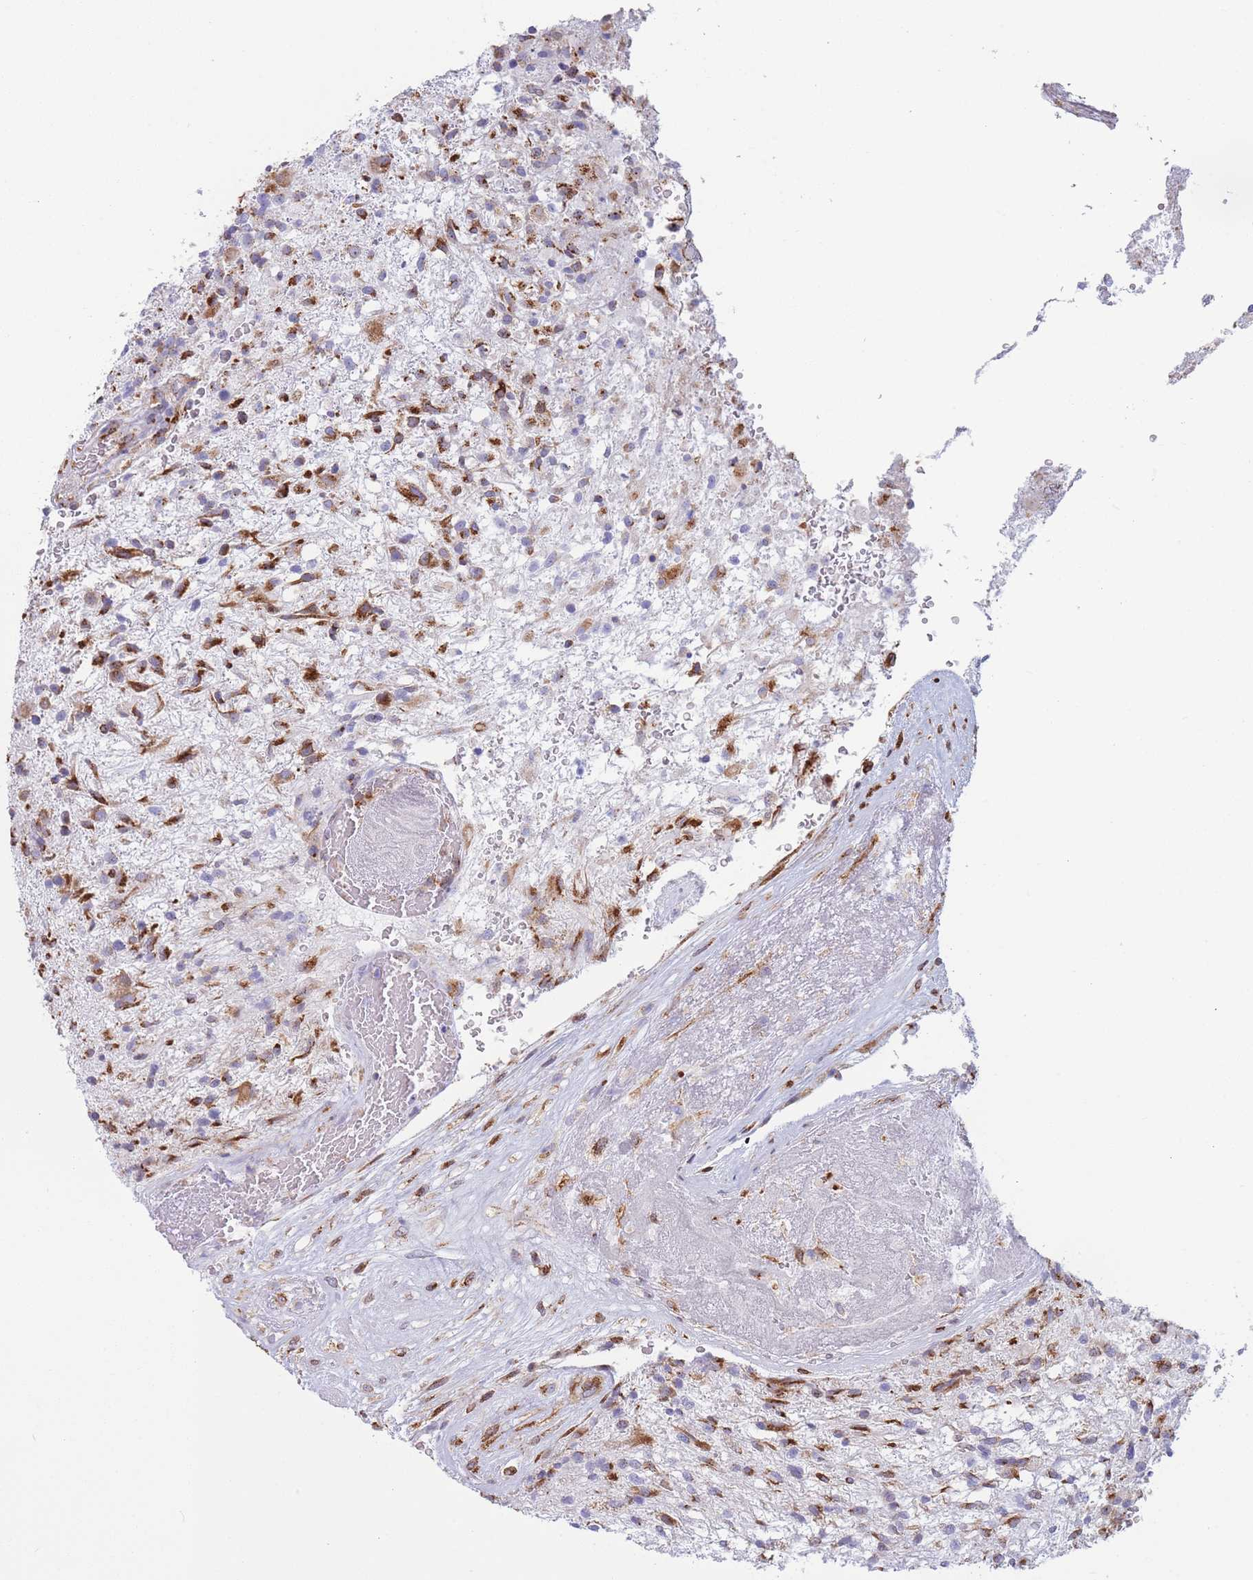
{"staining": {"intensity": "moderate", "quantity": ">75%", "location": "cytoplasmic/membranous"}, "tissue": "glioma", "cell_type": "Tumor cells", "image_type": "cancer", "snomed": [{"axis": "morphology", "description": "Glioma, malignant, High grade"}, {"axis": "topography", "description": "Brain"}], "caption": "IHC staining of glioma, which displays medium levels of moderate cytoplasmic/membranous expression in approximately >75% of tumor cells indicating moderate cytoplasmic/membranous protein positivity. The staining was performed using DAB (3,3'-diaminobenzidine) (brown) for protein detection and nuclei were counterstained in hematoxylin (blue).", "gene": "MRPL30", "patient": {"sex": "male", "age": 56}}